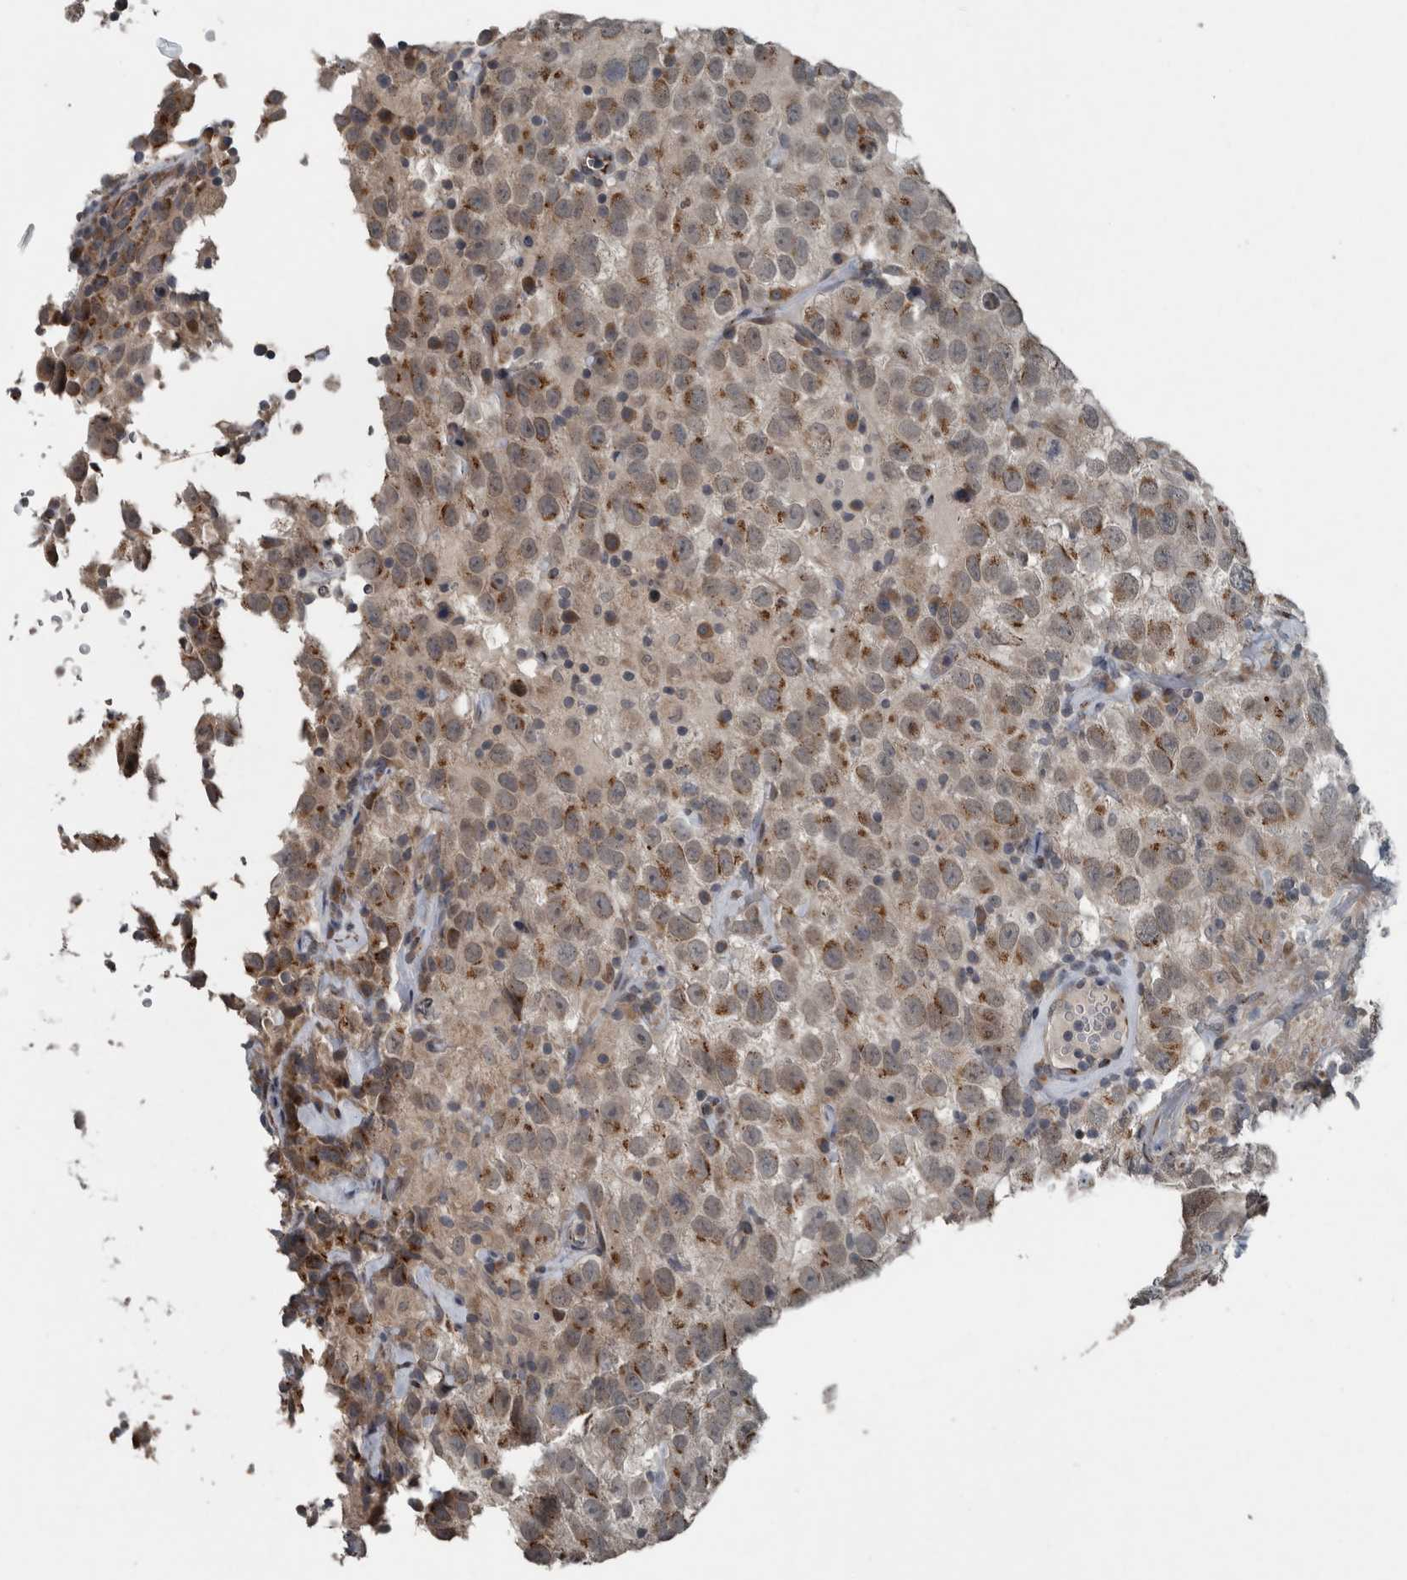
{"staining": {"intensity": "moderate", "quantity": "25%-75%", "location": "cytoplasmic/membranous"}, "tissue": "testis cancer", "cell_type": "Tumor cells", "image_type": "cancer", "snomed": [{"axis": "morphology", "description": "Seminoma, NOS"}, {"axis": "topography", "description": "Testis"}], "caption": "There is medium levels of moderate cytoplasmic/membranous staining in tumor cells of testis seminoma, as demonstrated by immunohistochemical staining (brown color).", "gene": "ZNF345", "patient": {"sex": "male", "age": 41}}